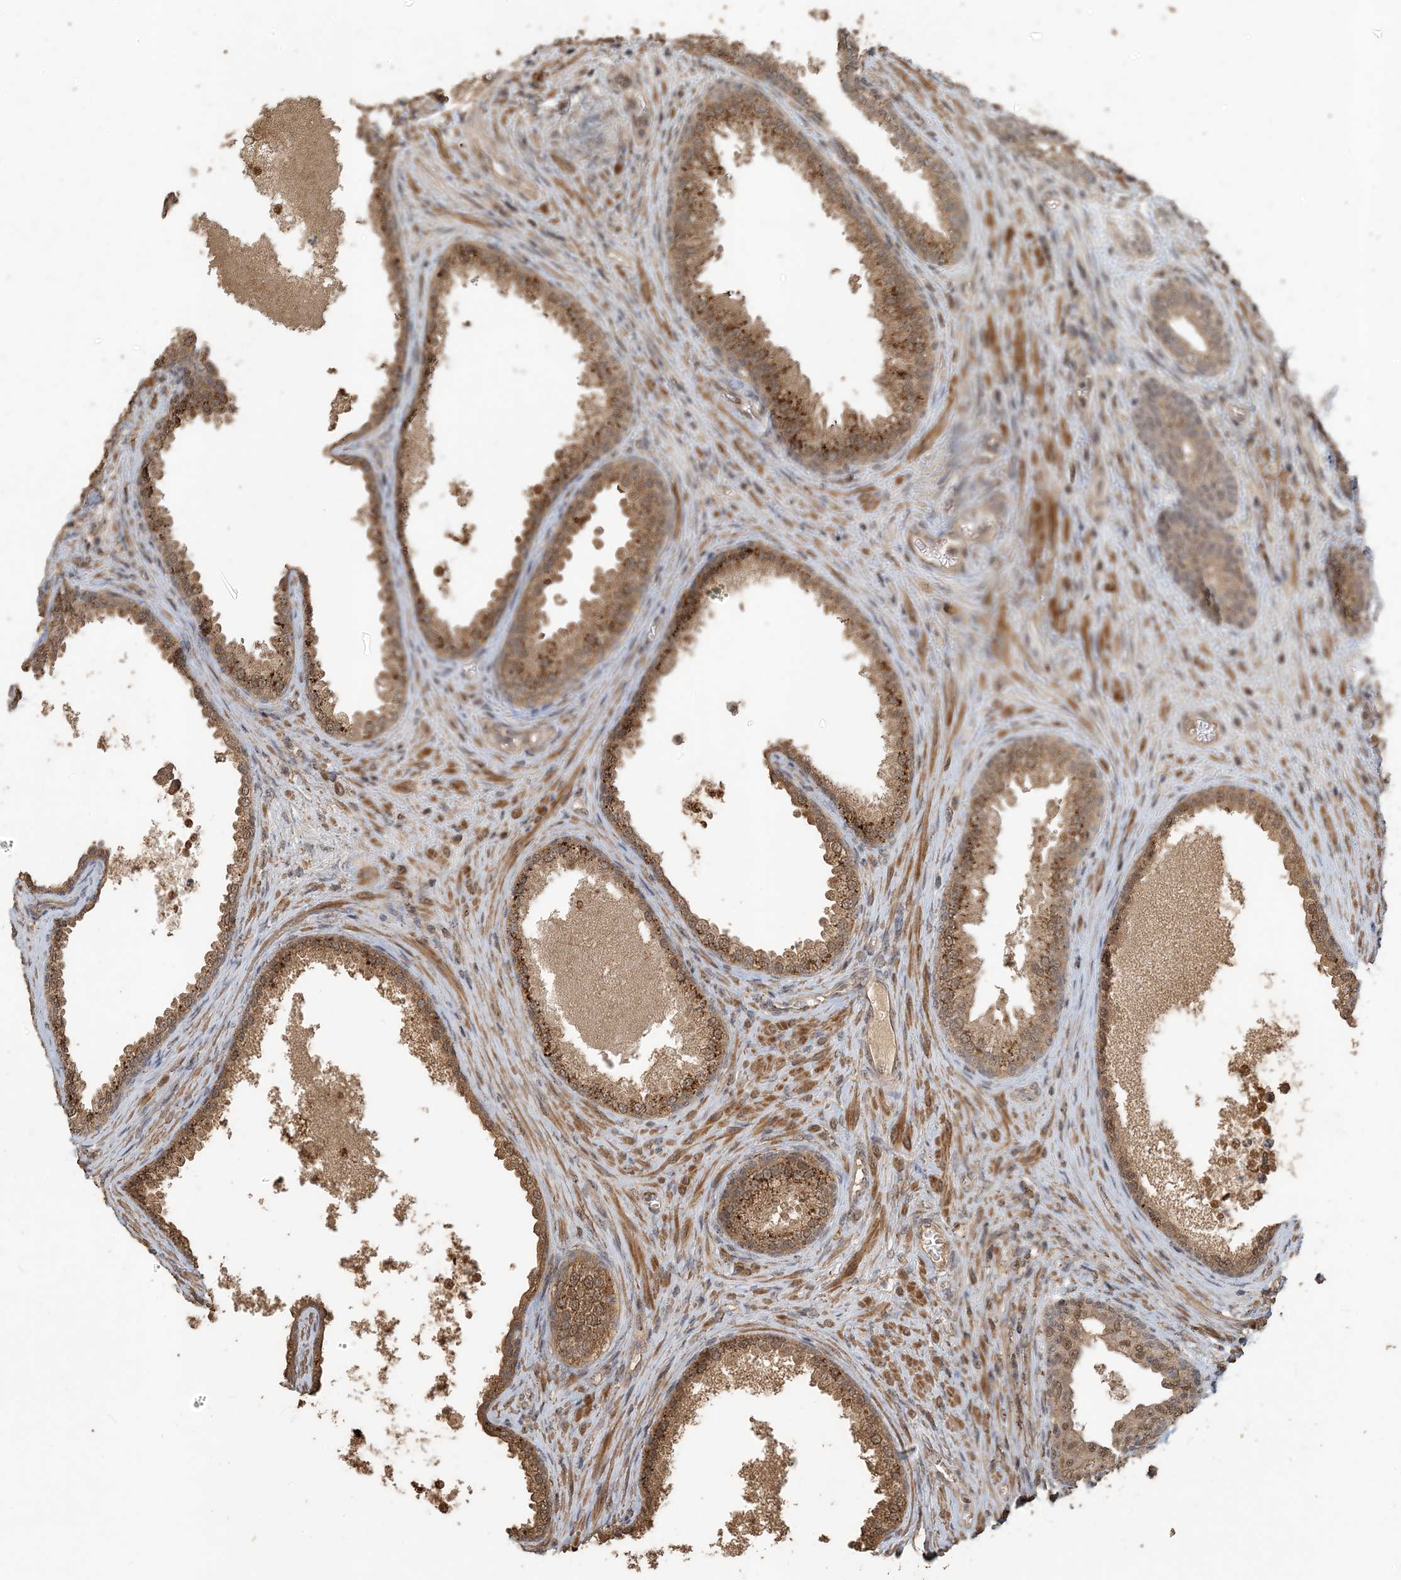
{"staining": {"intensity": "moderate", "quantity": ">75%", "location": "cytoplasmic/membranous,nuclear"}, "tissue": "prostate", "cell_type": "Glandular cells", "image_type": "normal", "snomed": [{"axis": "morphology", "description": "Normal tissue, NOS"}, {"axis": "topography", "description": "Prostate"}], "caption": "Immunohistochemical staining of normal human prostate exhibits medium levels of moderate cytoplasmic/membranous,nuclear expression in about >75% of glandular cells. (DAB IHC, brown staining for protein, blue staining for nuclei).", "gene": "ZC3H12A", "patient": {"sex": "male", "age": 76}}